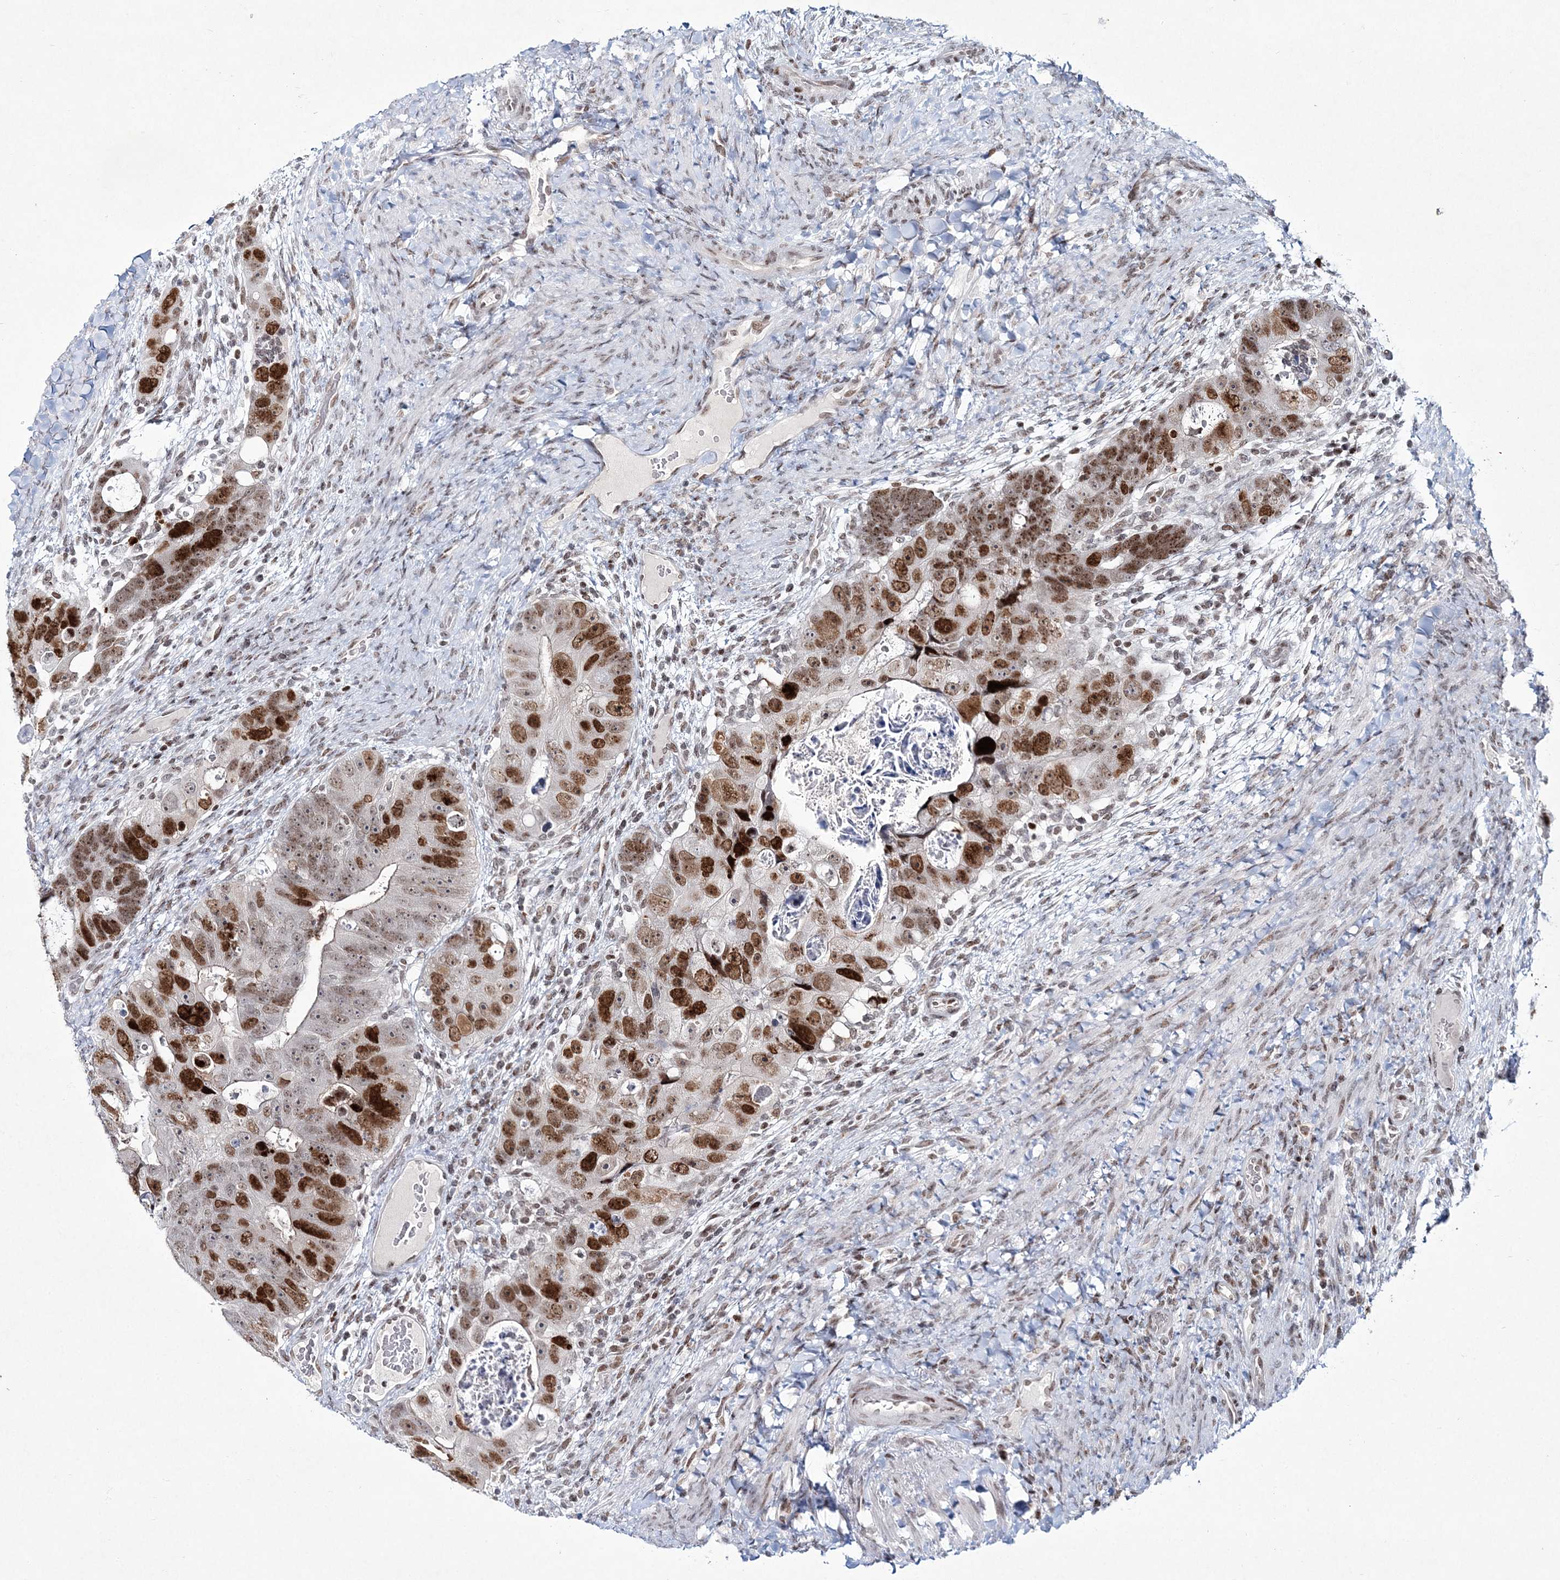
{"staining": {"intensity": "strong", "quantity": ">75%", "location": "nuclear"}, "tissue": "colorectal cancer", "cell_type": "Tumor cells", "image_type": "cancer", "snomed": [{"axis": "morphology", "description": "Adenocarcinoma, NOS"}, {"axis": "topography", "description": "Rectum"}], "caption": "A high amount of strong nuclear positivity is identified in approximately >75% of tumor cells in colorectal cancer tissue.", "gene": "LRRFIP2", "patient": {"sex": "male", "age": 59}}